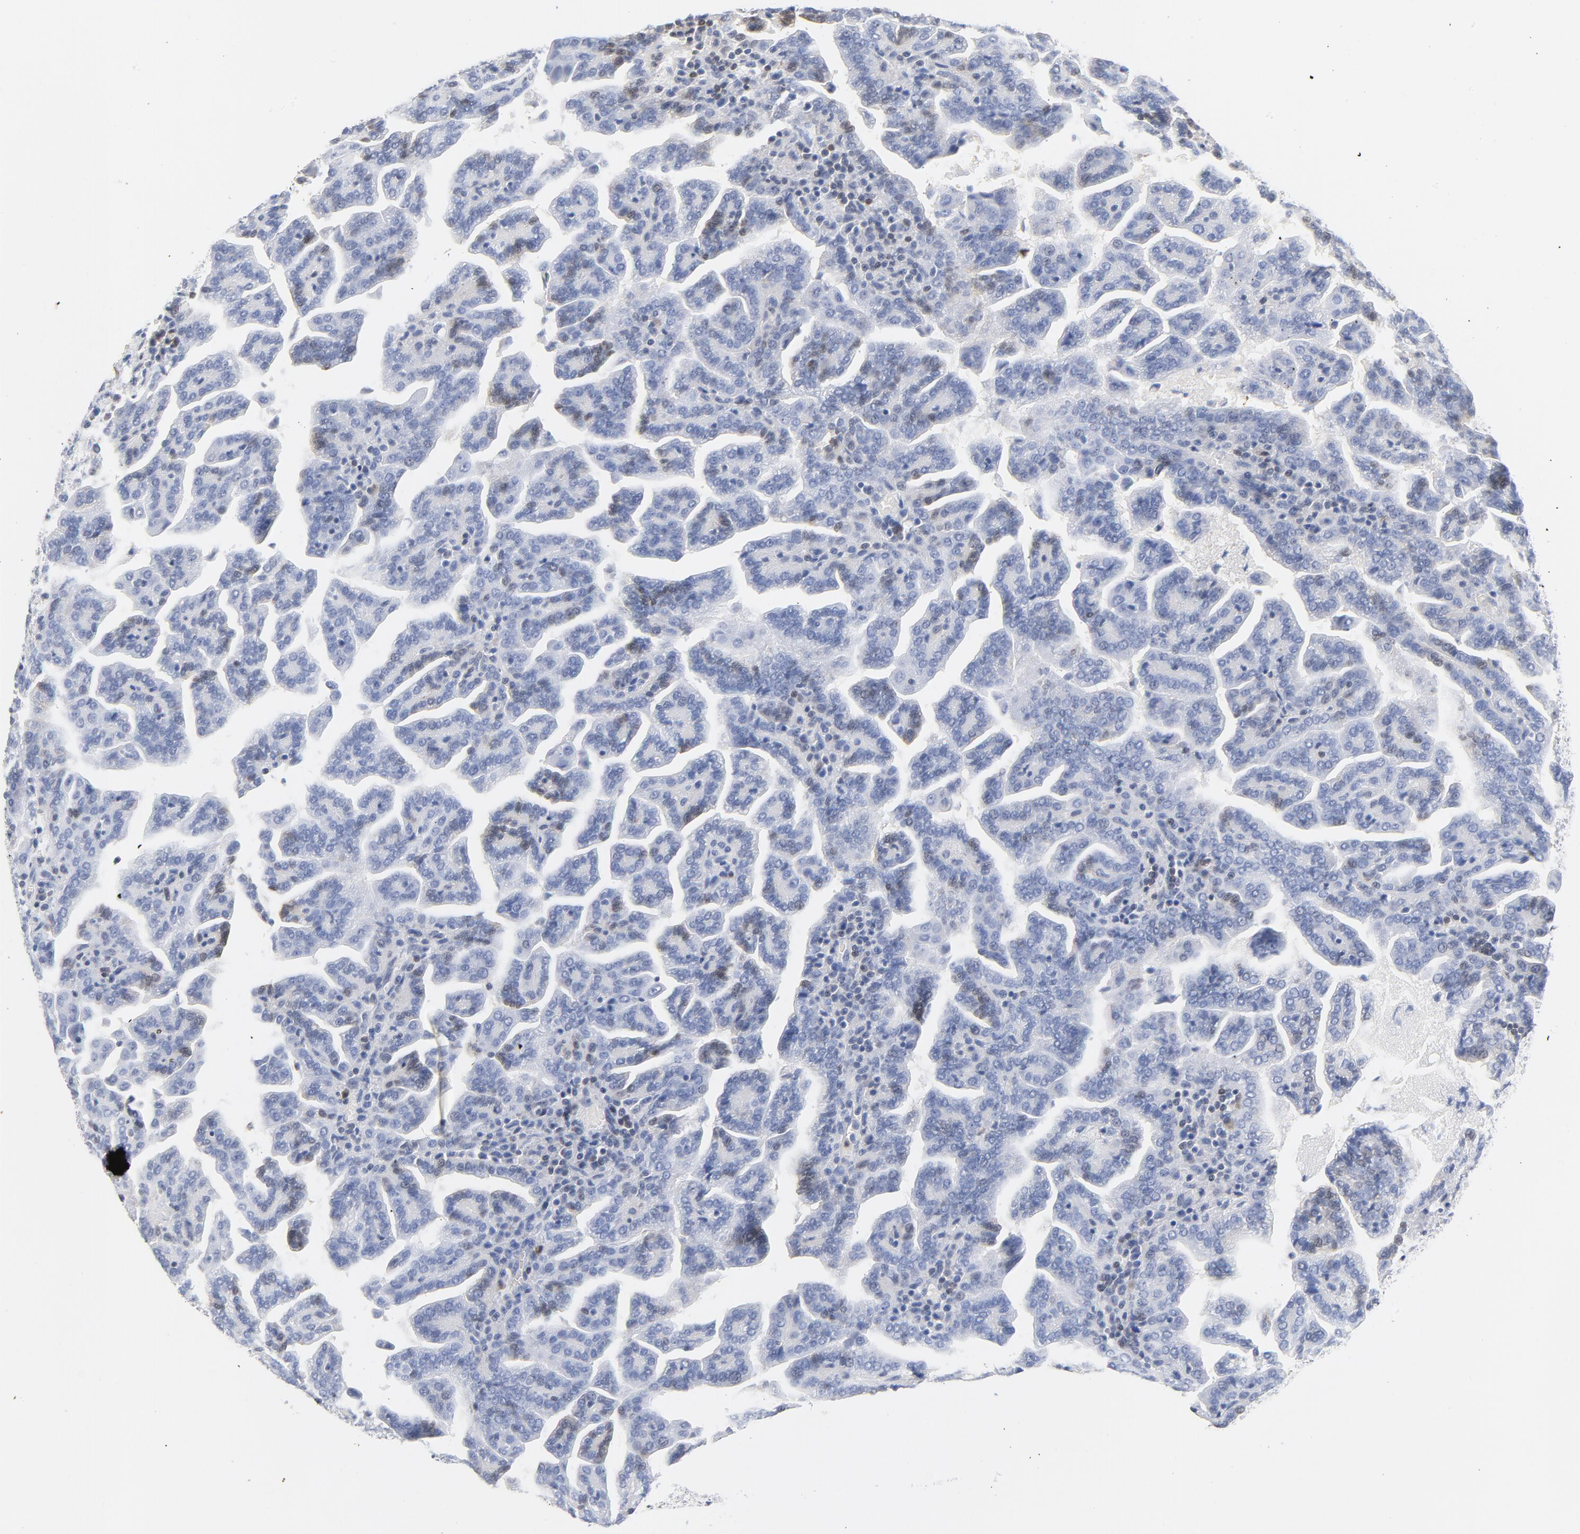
{"staining": {"intensity": "negative", "quantity": "none", "location": "none"}, "tissue": "renal cancer", "cell_type": "Tumor cells", "image_type": "cancer", "snomed": [{"axis": "morphology", "description": "Adenocarcinoma, NOS"}, {"axis": "topography", "description": "Kidney"}], "caption": "Protein analysis of adenocarcinoma (renal) displays no significant expression in tumor cells.", "gene": "CDKN1B", "patient": {"sex": "male", "age": 61}}